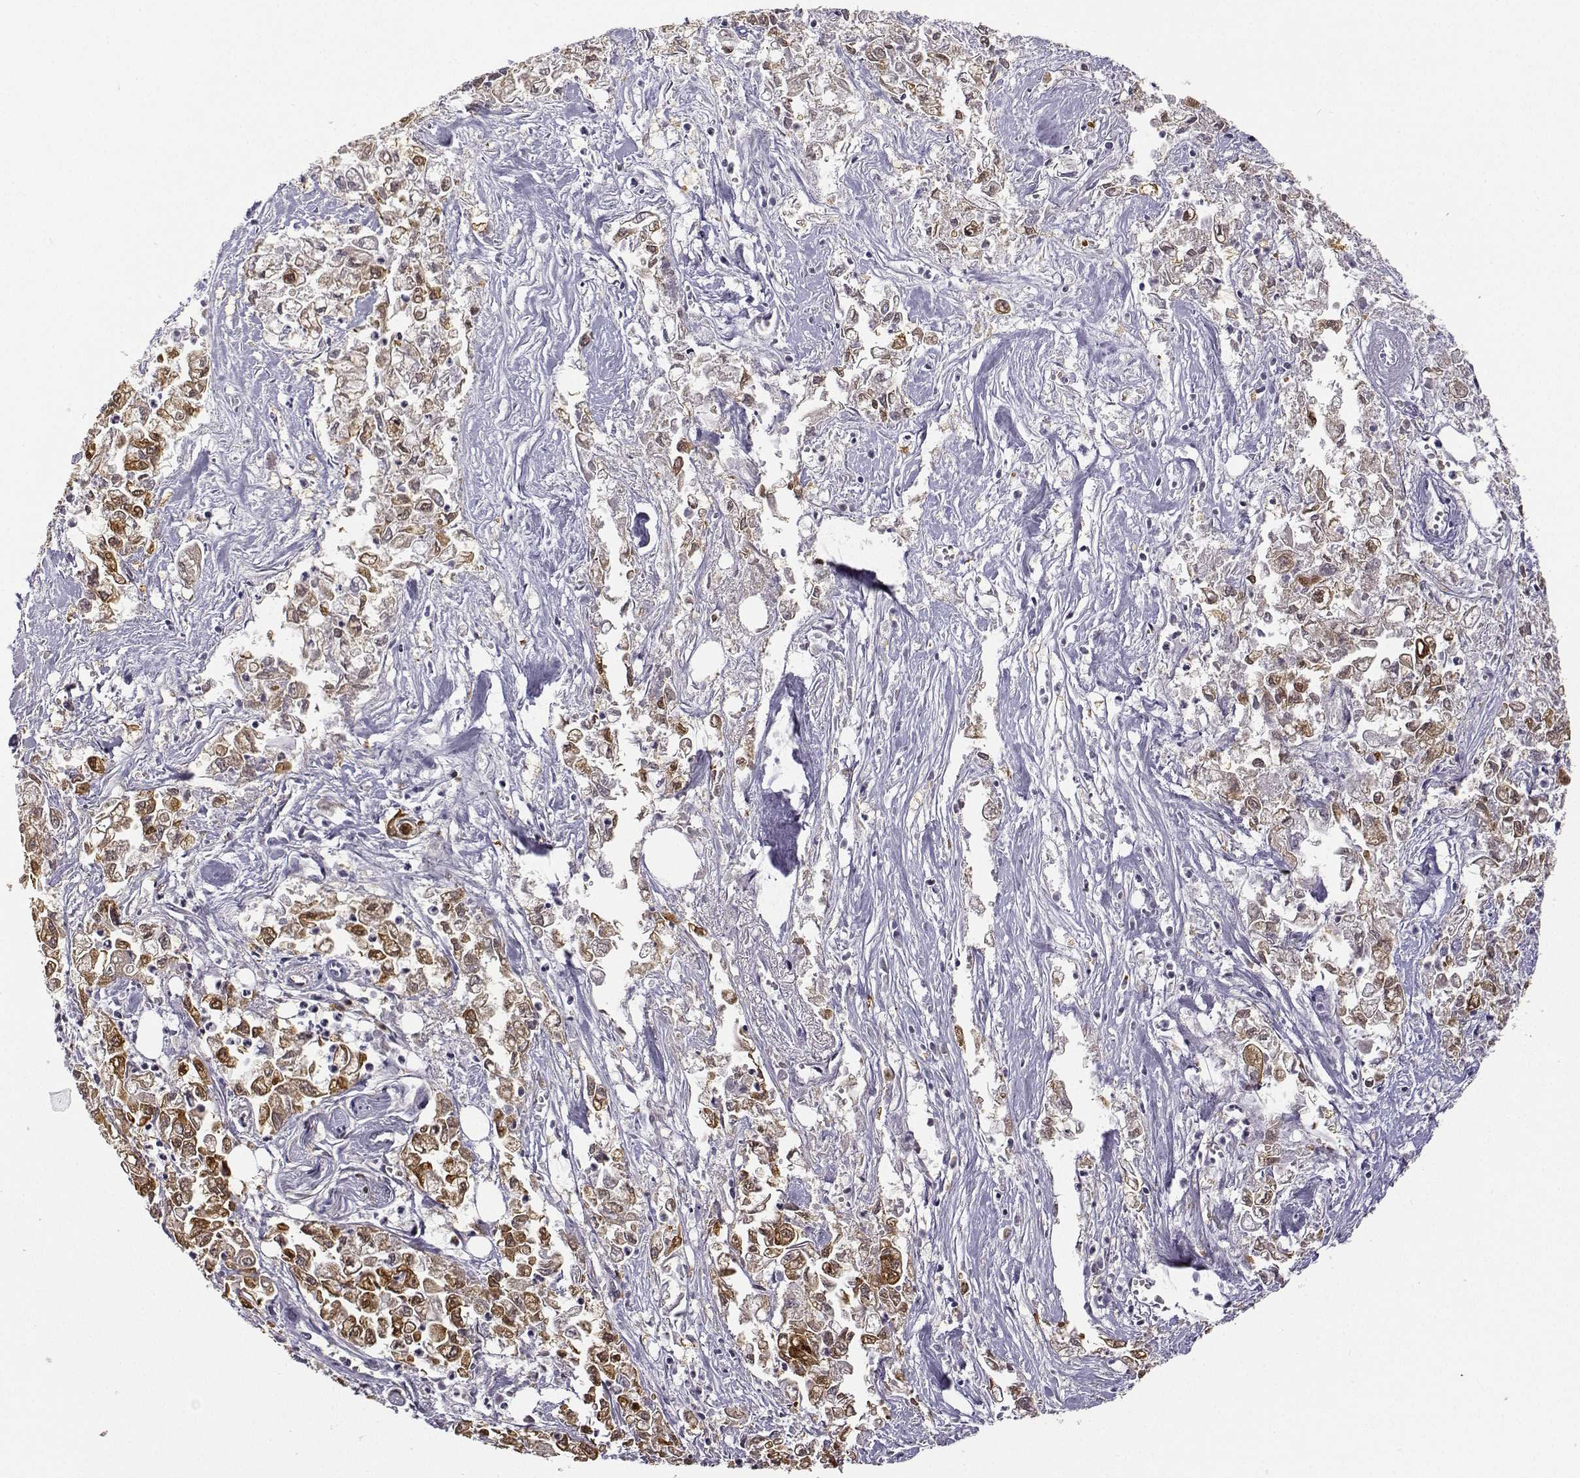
{"staining": {"intensity": "moderate", "quantity": "25%-75%", "location": "cytoplasmic/membranous,nuclear"}, "tissue": "pancreatic cancer", "cell_type": "Tumor cells", "image_type": "cancer", "snomed": [{"axis": "morphology", "description": "Adenocarcinoma, NOS"}, {"axis": "topography", "description": "Pancreas"}], "caption": "This histopathology image reveals pancreatic cancer stained with immunohistochemistry to label a protein in brown. The cytoplasmic/membranous and nuclear of tumor cells show moderate positivity for the protein. Nuclei are counter-stained blue.", "gene": "PHGDH", "patient": {"sex": "male", "age": 72}}